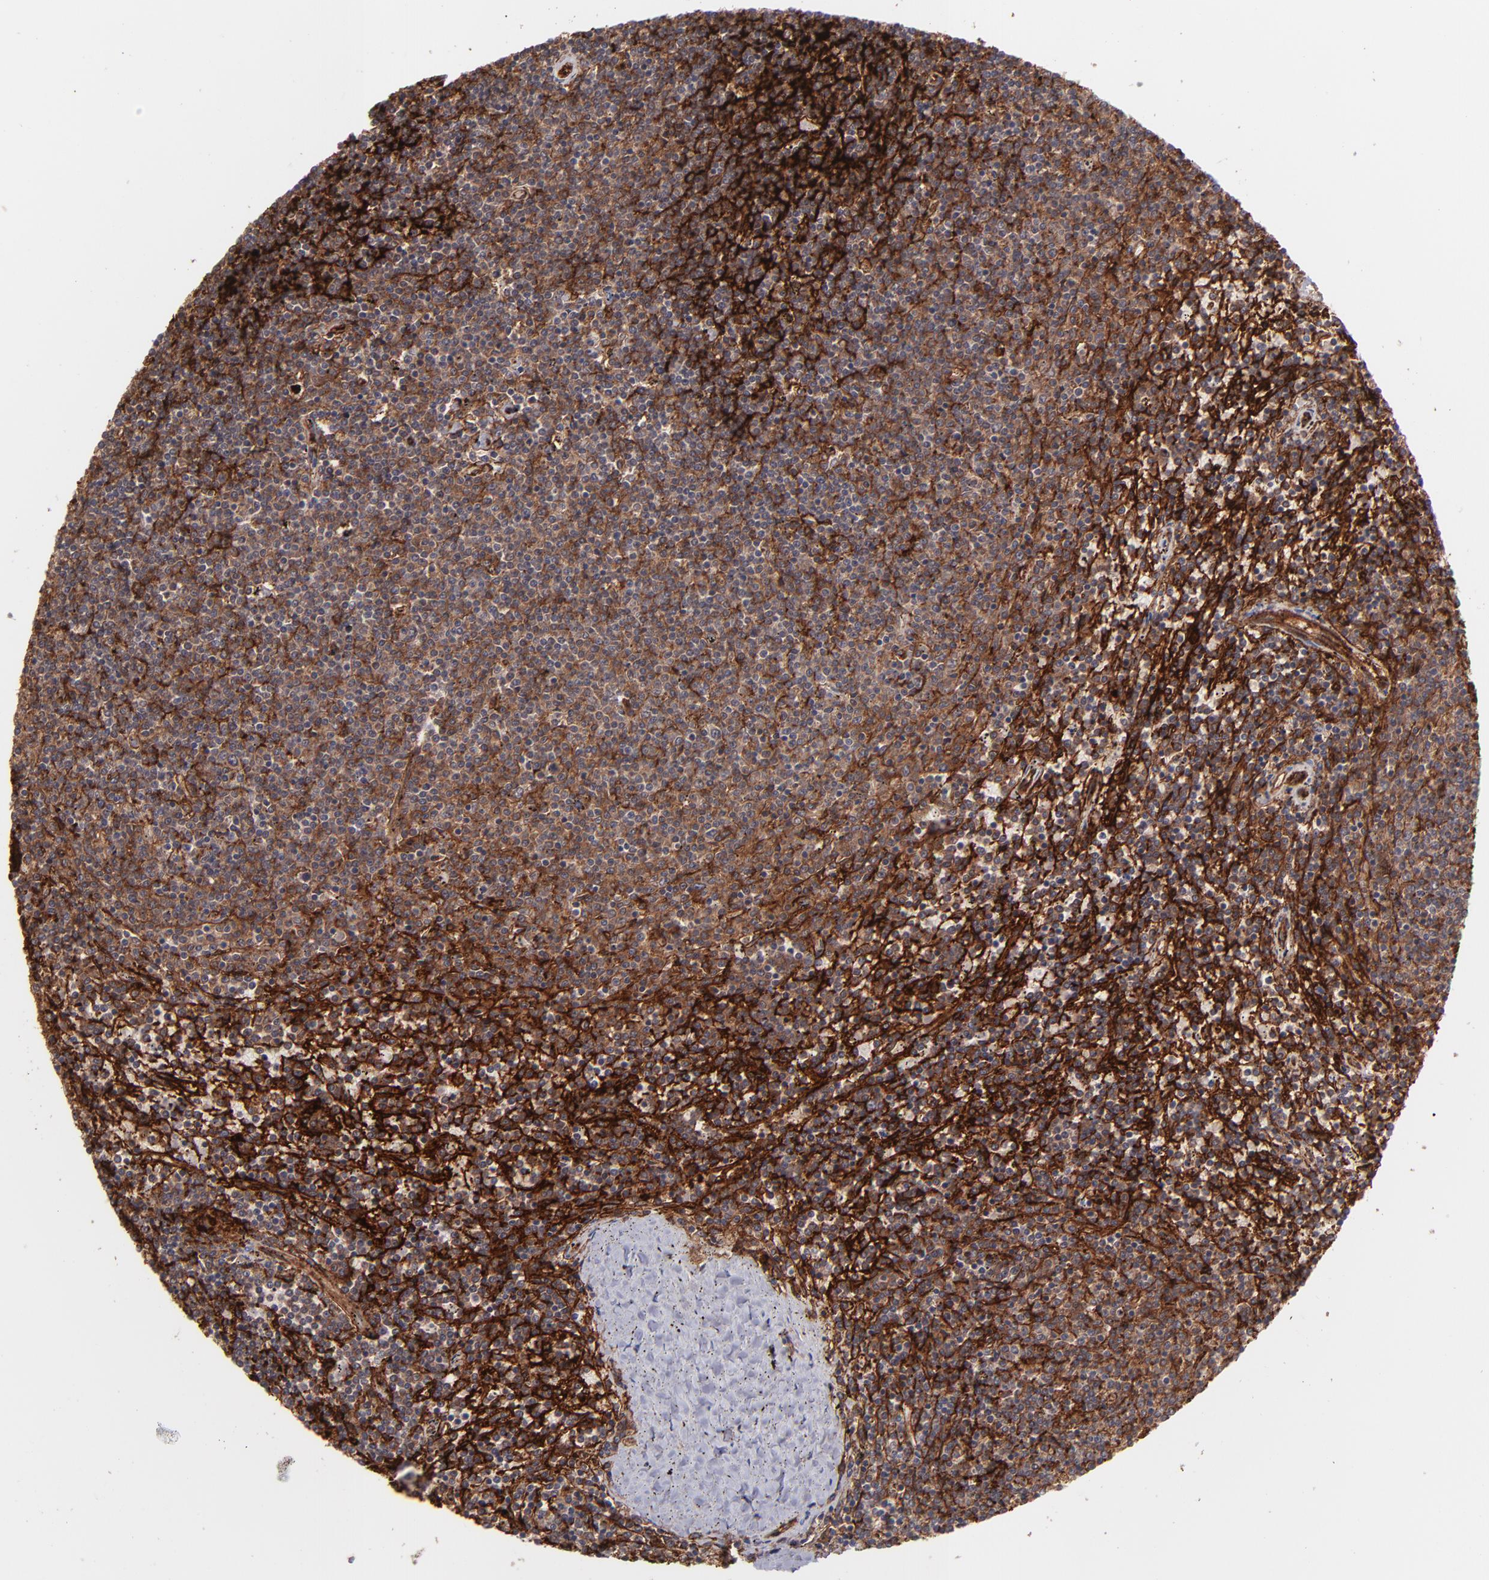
{"staining": {"intensity": "strong", "quantity": ">75%", "location": "cytoplasmic/membranous"}, "tissue": "lymphoma", "cell_type": "Tumor cells", "image_type": "cancer", "snomed": [{"axis": "morphology", "description": "Malignant lymphoma, non-Hodgkin's type, Low grade"}, {"axis": "topography", "description": "Spleen"}], "caption": "Lymphoma stained for a protein (brown) displays strong cytoplasmic/membranous positive staining in approximately >75% of tumor cells.", "gene": "ICAM1", "patient": {"sex": "female", "age": 50}}